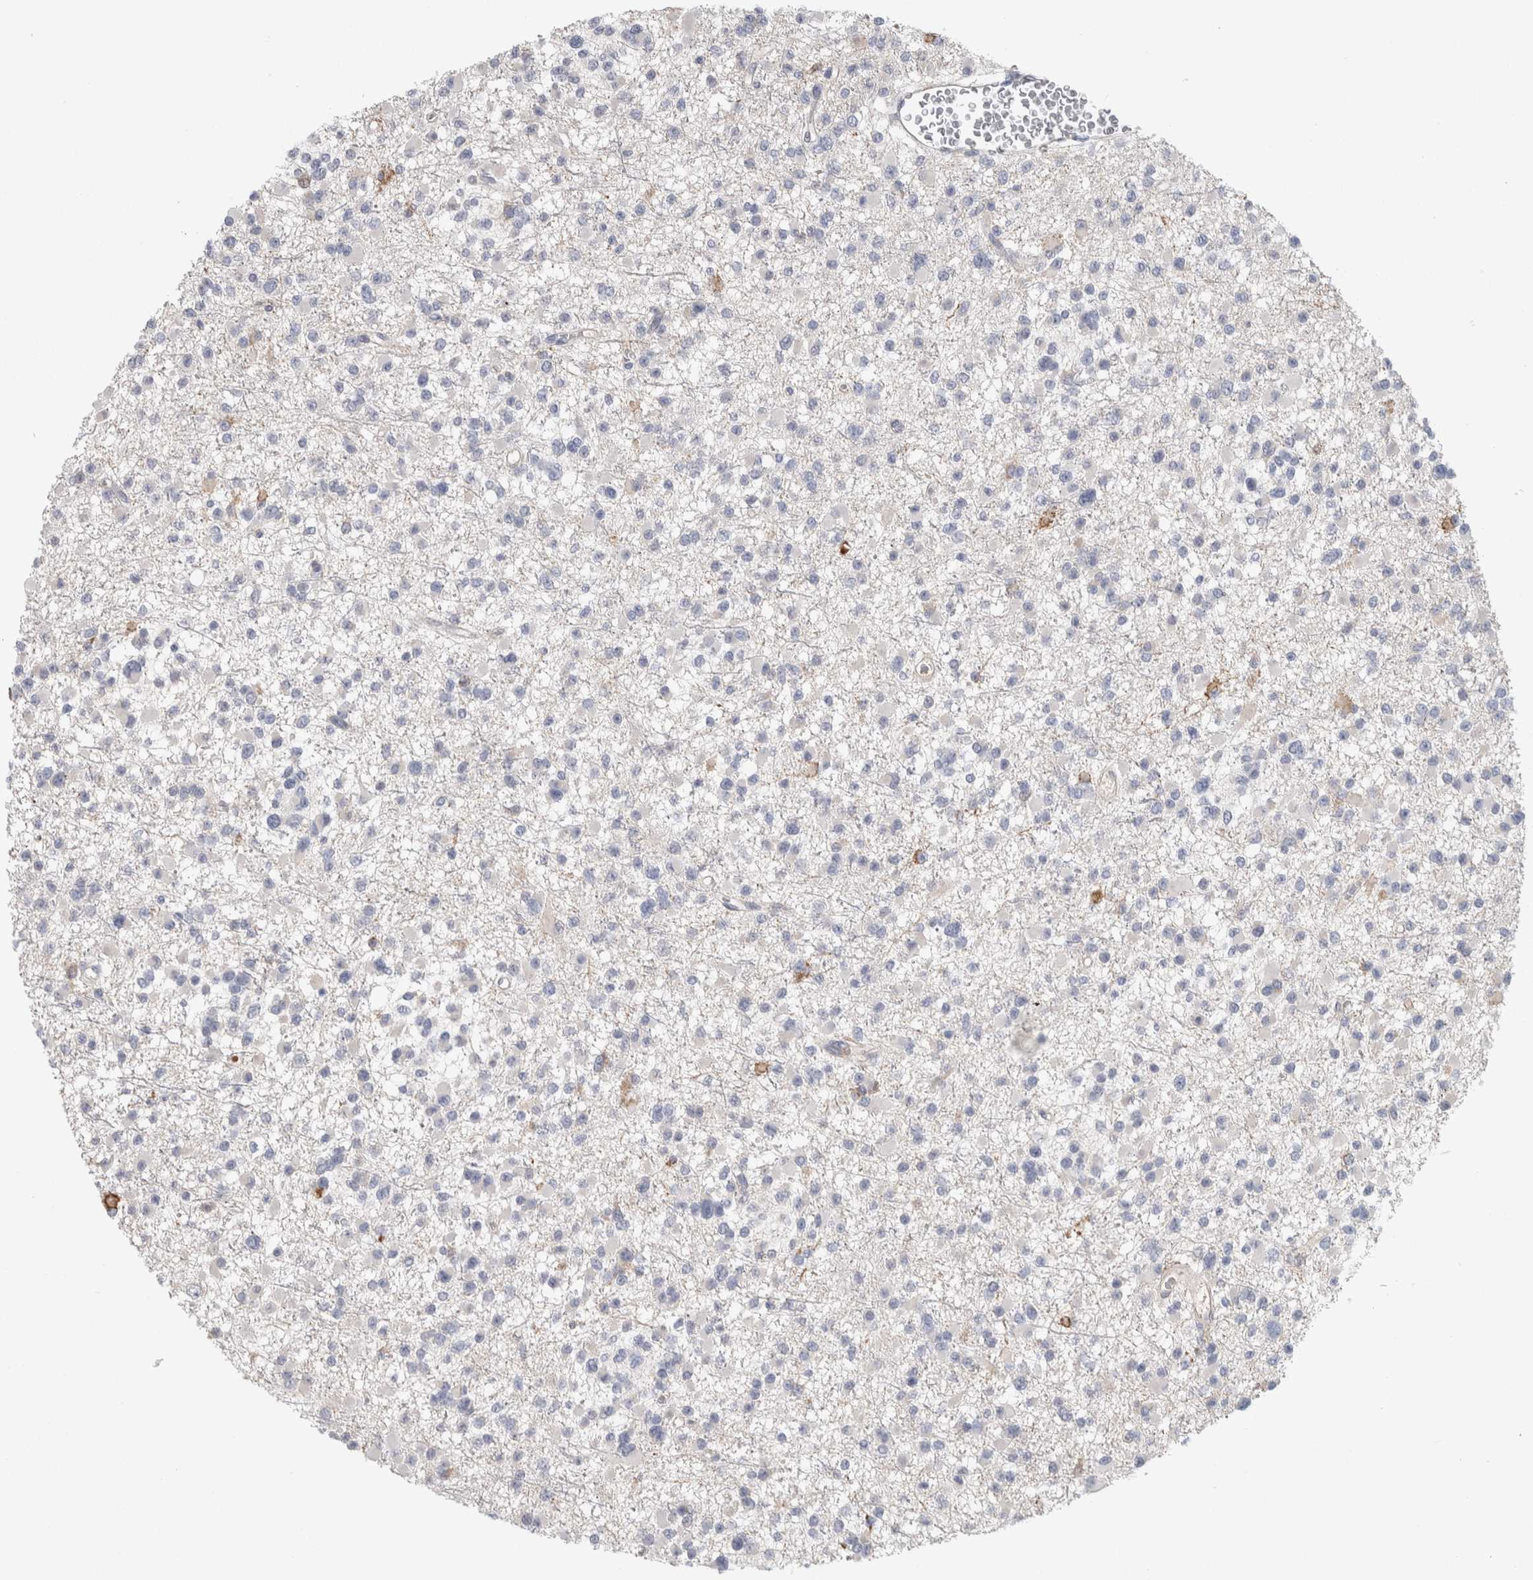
{"staining": {"intensity": "negative", "quantity": "none", "location": "none"}, "tissue": "glioma", "cell_type": "Tumor cells", "image_type": "cancer", "snomed": [{"axis": "morphology", "description": "Glioma, malignant, Low grade"}, {"axis": "topography", "description": "Brain"}], "caption": "Glioma was stained to show a protein in brown. There is no significant expression in tumor cells.", "gene": "PSMG3", "patient": {"sex": "female", "age": 22}}